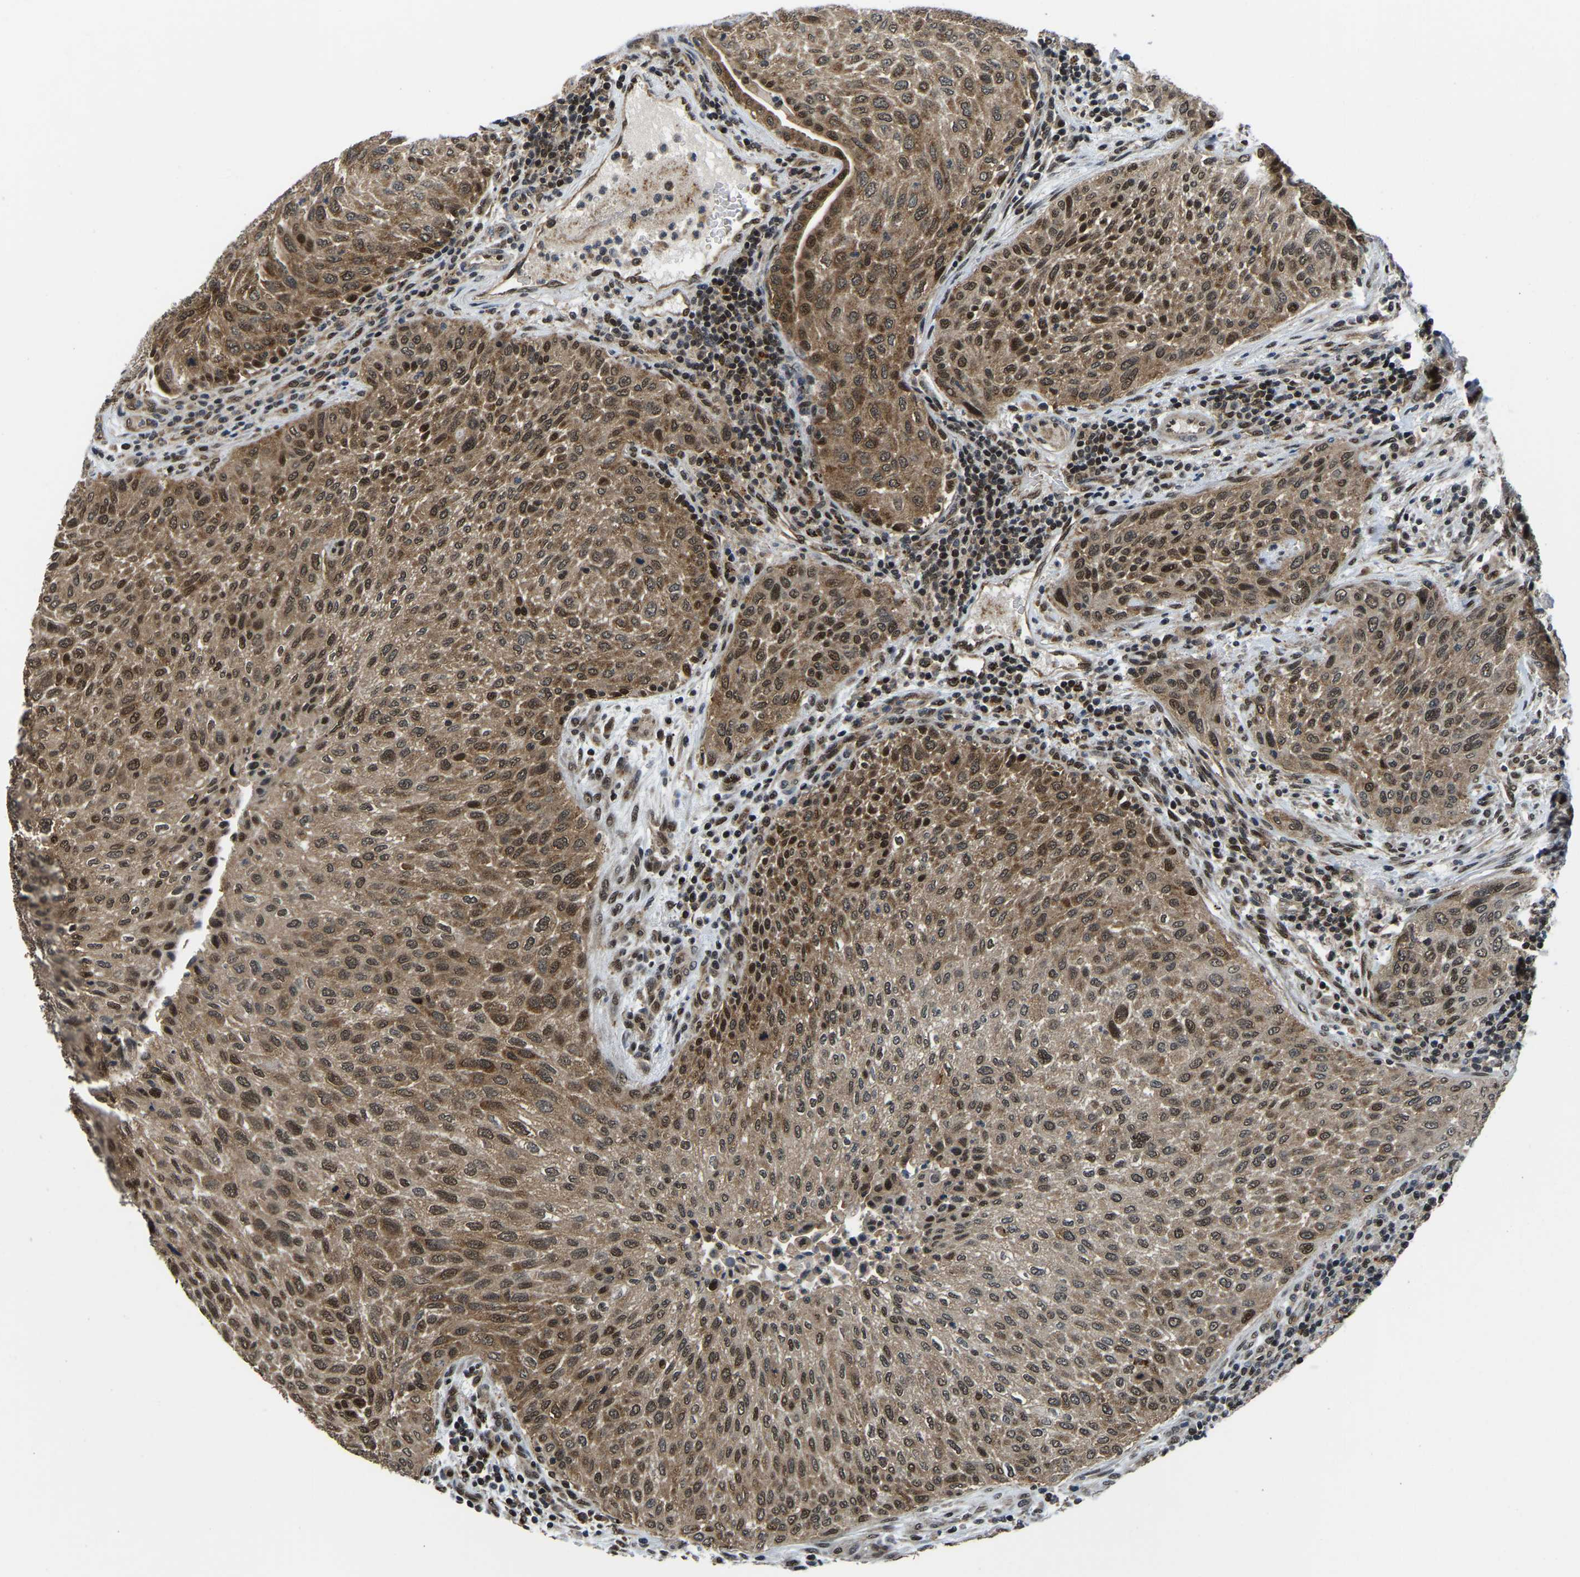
{"staining": {"intensity": "moderate", "quantity": ">75%", "location": "cytoplasmic/membranous,nuclear"}, "tissue": "urothelial cancer", "cell_type": "Tumor cells", "image_type": "cancer", "snomed": [{"axis": "morphology", "description": "Urothelial carcinoma, Low grade"}, {"axis": "morphology", "description": "Urothelial carcinoma, High grade"}, {"axis": "topography", "description": "Urinary bladder"}], "caption": "DAB immunohistochemical staining of urothelial cancer displays moderate cytoplasmic/membranous and nuclear protein positivity in approximately >75% of tumor cells. The staining was performed using DAB, with brown indicating positive protein expression. Nuclei are stained blue with hematoxylin.", "gene": "DFFA", "patient": {"sex": "male", "age": 35}}